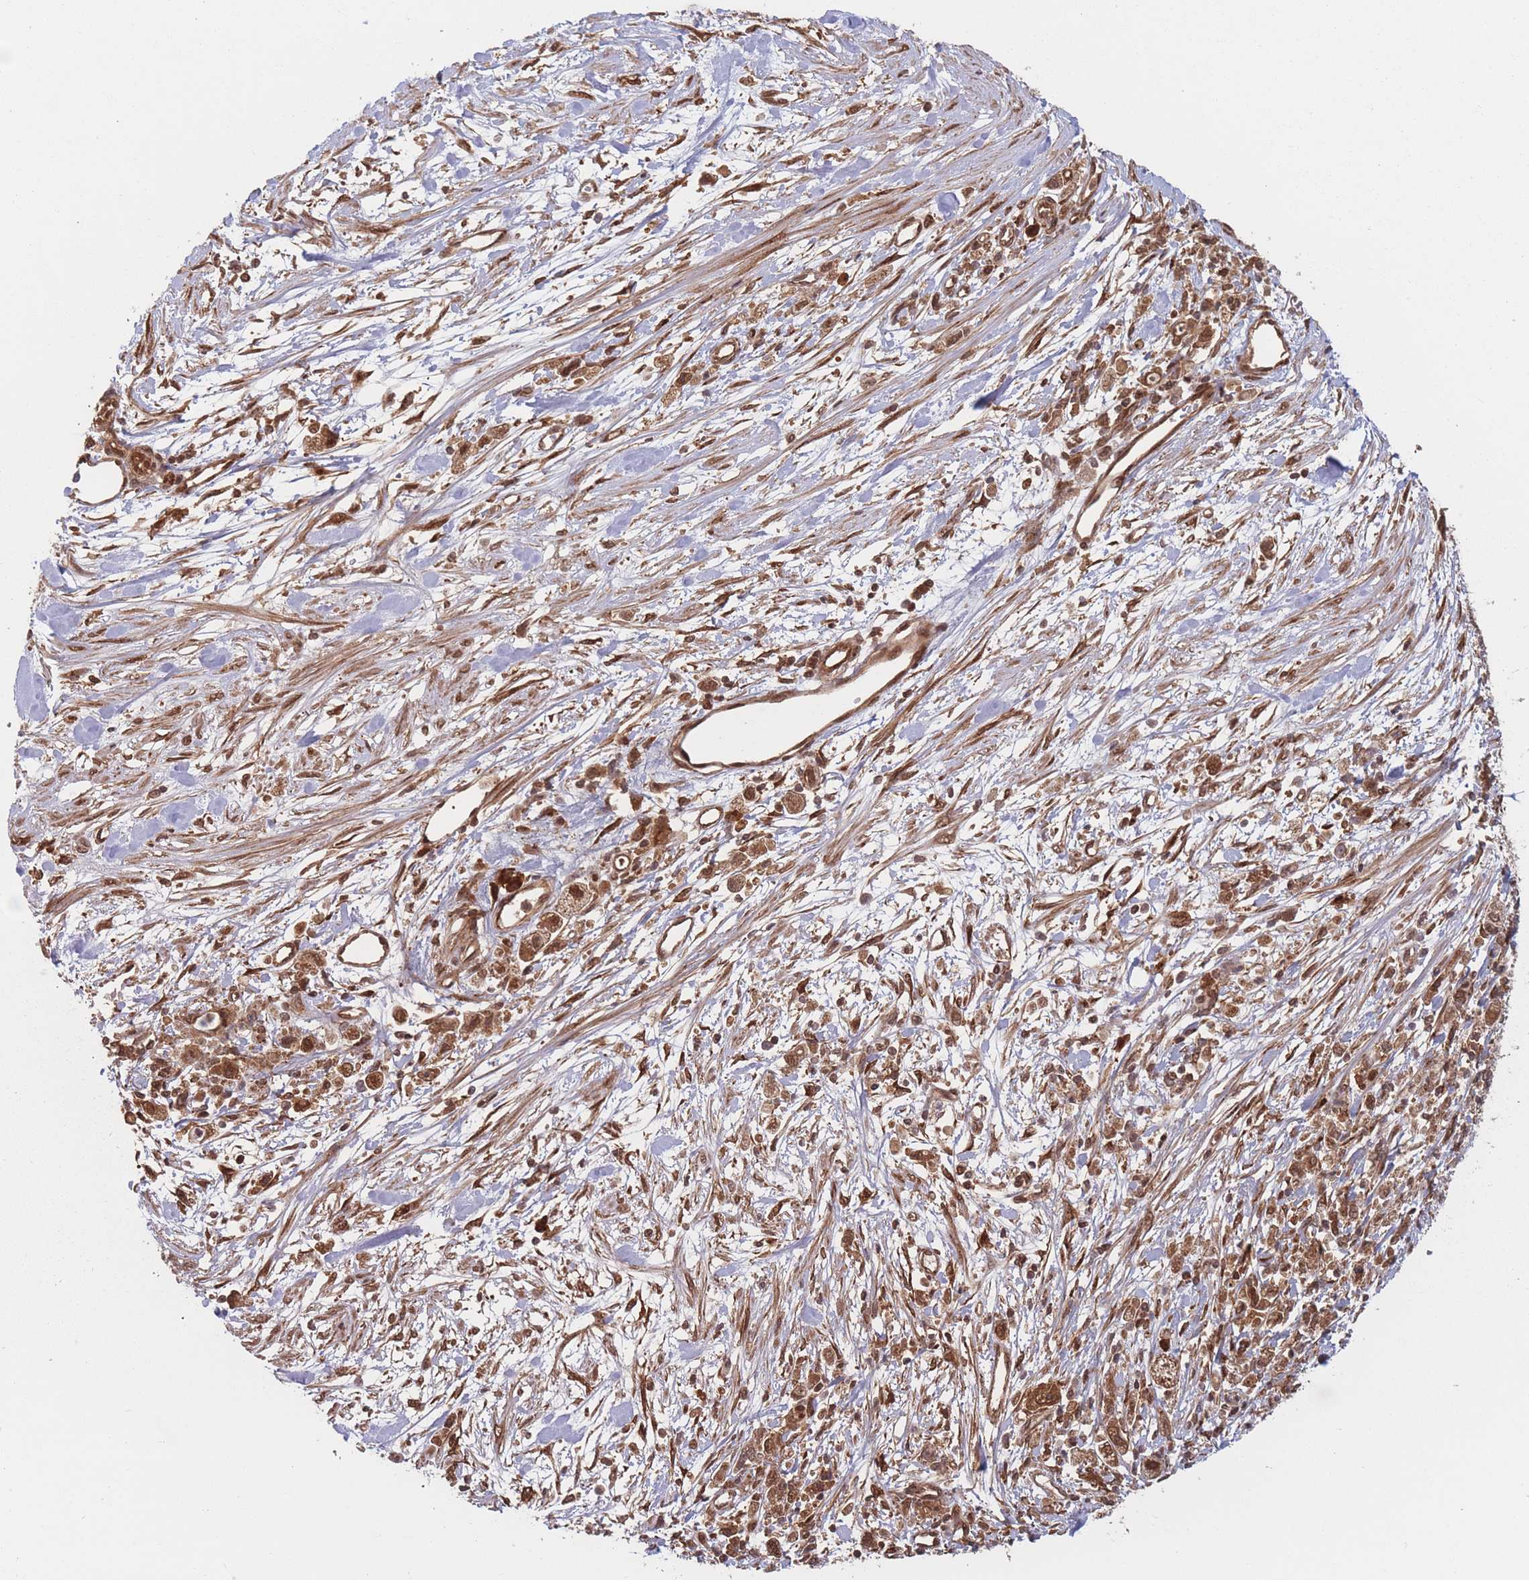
{"staining": {"intensity": "moderate", "quantity": ">75%", "location": "cytoplasmic/membranous,nuclear"}, "tissue": "stomach cancer", "cell_type": "Tumor cells", "image_type": "cancer", "snomed": [{"axis": "morphology", "description": "Adenocarcinoma, NOS"}, {"axis": "topography", "description": "Stomach"}], "caption": "This is an image of immunohistochemistry (IHC) staining of stomach cancer, which shows moderate staining in the cytoplasmic/membranous and nuclear of tumor cells.", "gene": "PODXL2", "patient": {"sex": "female", "age": 59}}